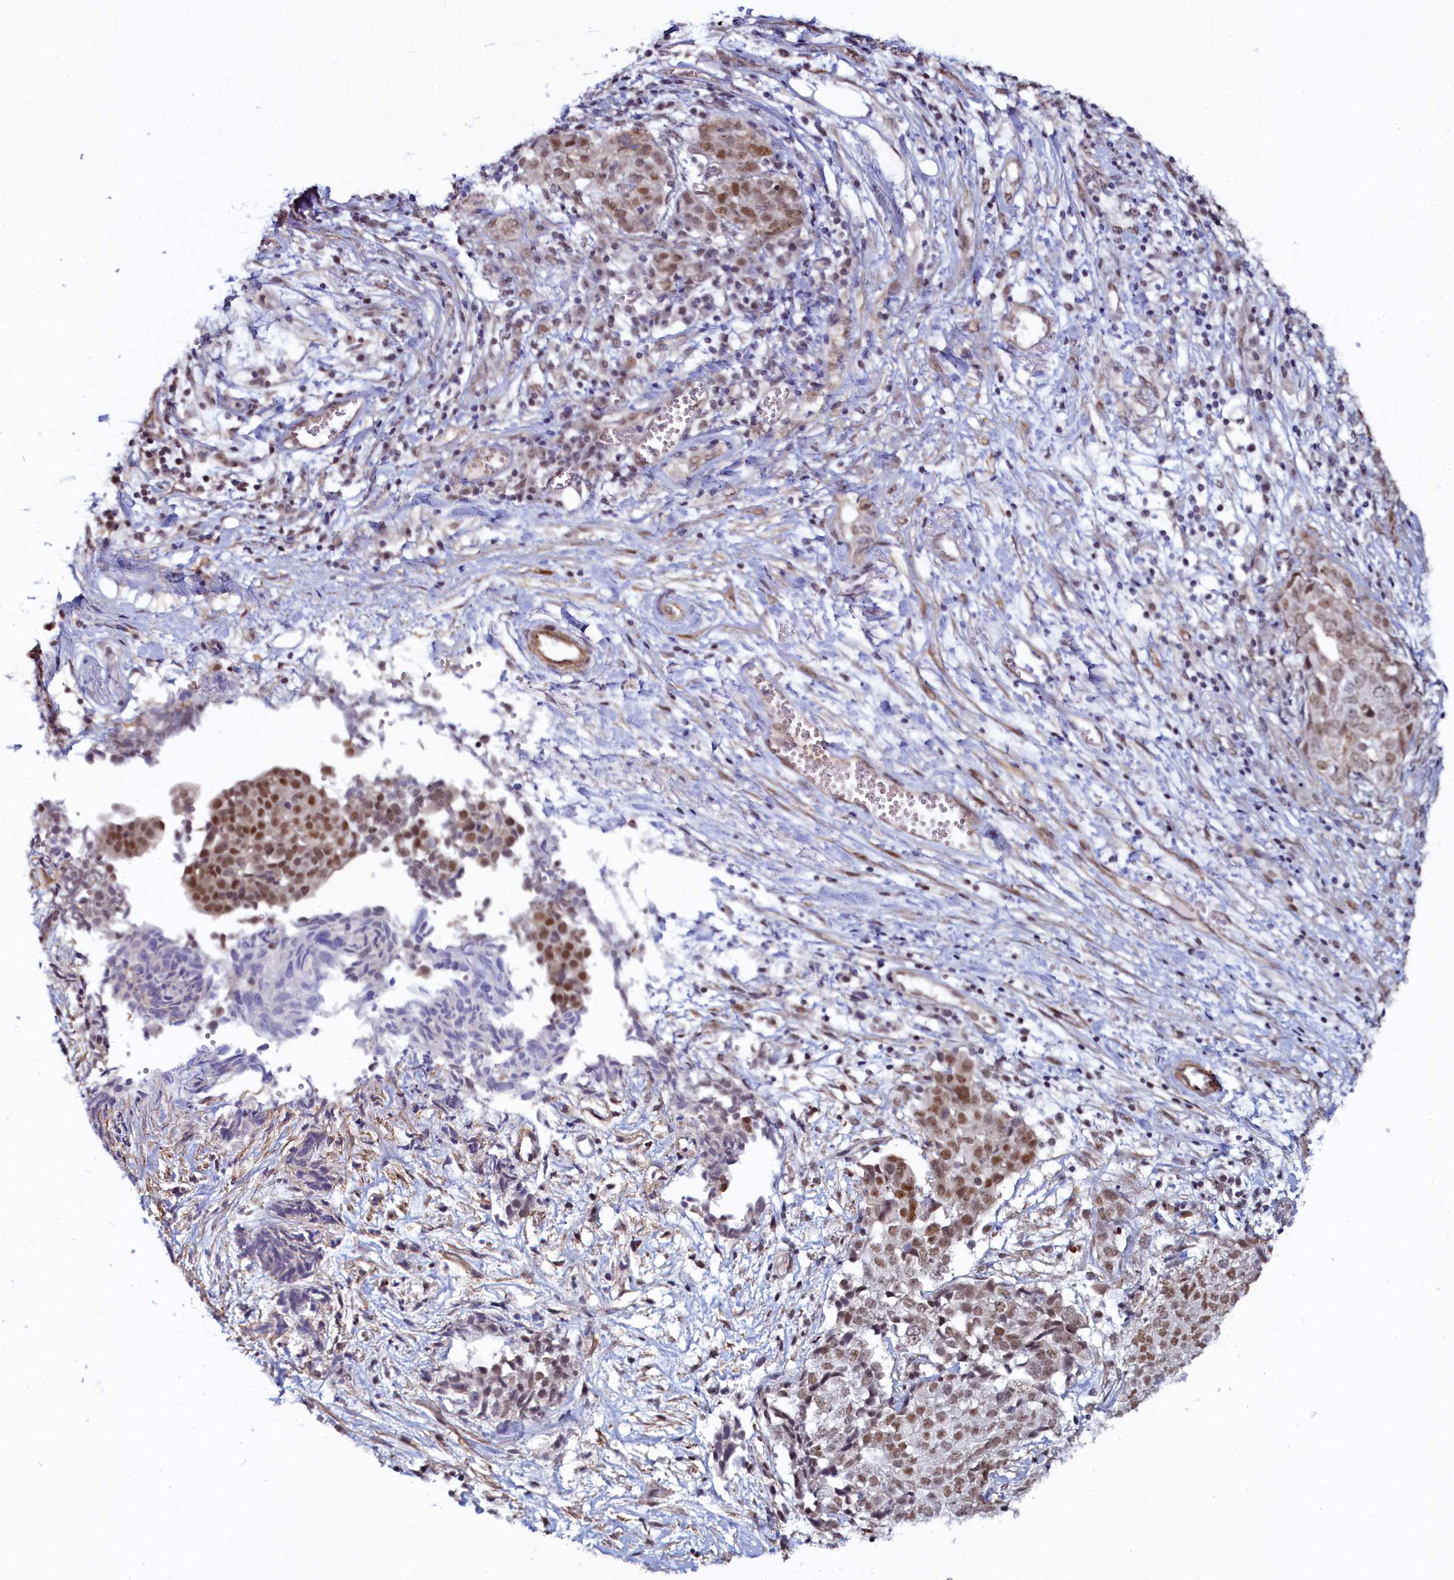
{"staining": {"intensity": "moderate", "quantity": ">75%", "location": "nuclear"}, "tissue": "ovarian cancer", "cell_type": "Tumor cells", "image_type": "cancer", "snomed": [{"axis": "morphology", "description": "Cystadenocarcinoma, serous, NOS"}, {"axis": "topography", "description": "Soft tissue"}, {"axis": "topography", "description": "Ovary"}], "caption": "IHC histopathology image of ovarian cancer (serous cystadenocarcinoma) stained for a protein (brown), which shows medium levels of moderate nuclear staining in approximately >75% of tumor cells.", "gene": "INTS14", "patient": {"sex": "female", "age": 57}}